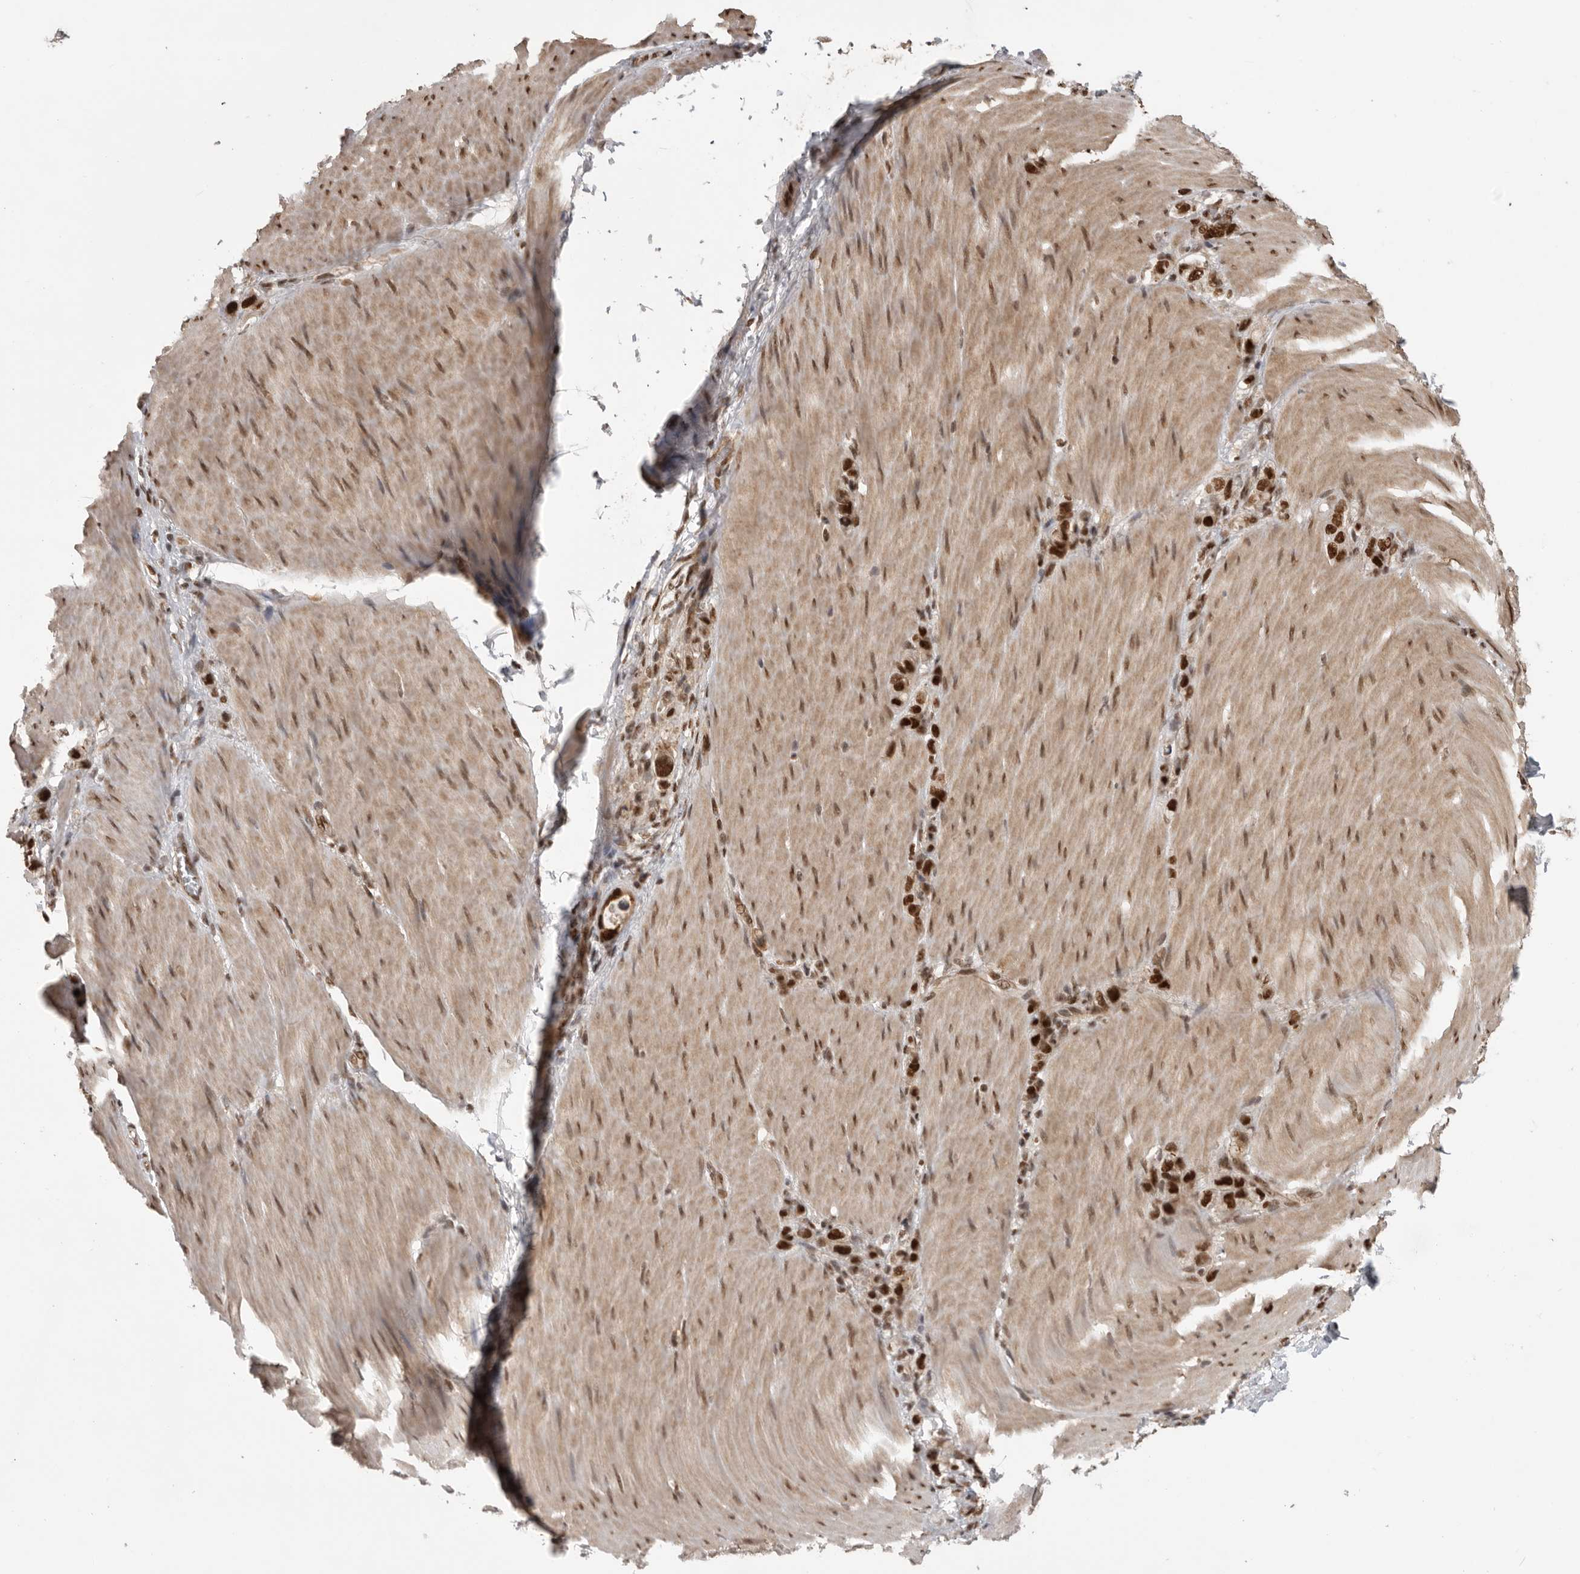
{"staining": {"intensity": "strong", "quantity": ">75%", "location": "nuclear"}, "tissue": "stomach cancer", "cell_type": "Tumor cells", "image_type": "cancer", "snomed": [{"axis": "morphology", "description": "Adenocarcinoma, NOS"}, {"axis": "topography", "description": "Stomach"}], "caption": "Adenocarcinoma (stomach) stained with a brown dye exhibits strong nuclear positive positivity in approximately >75% of tumor cells.", "gene": "CBLL1", "patient": {"sex": "female", "age": 65}}